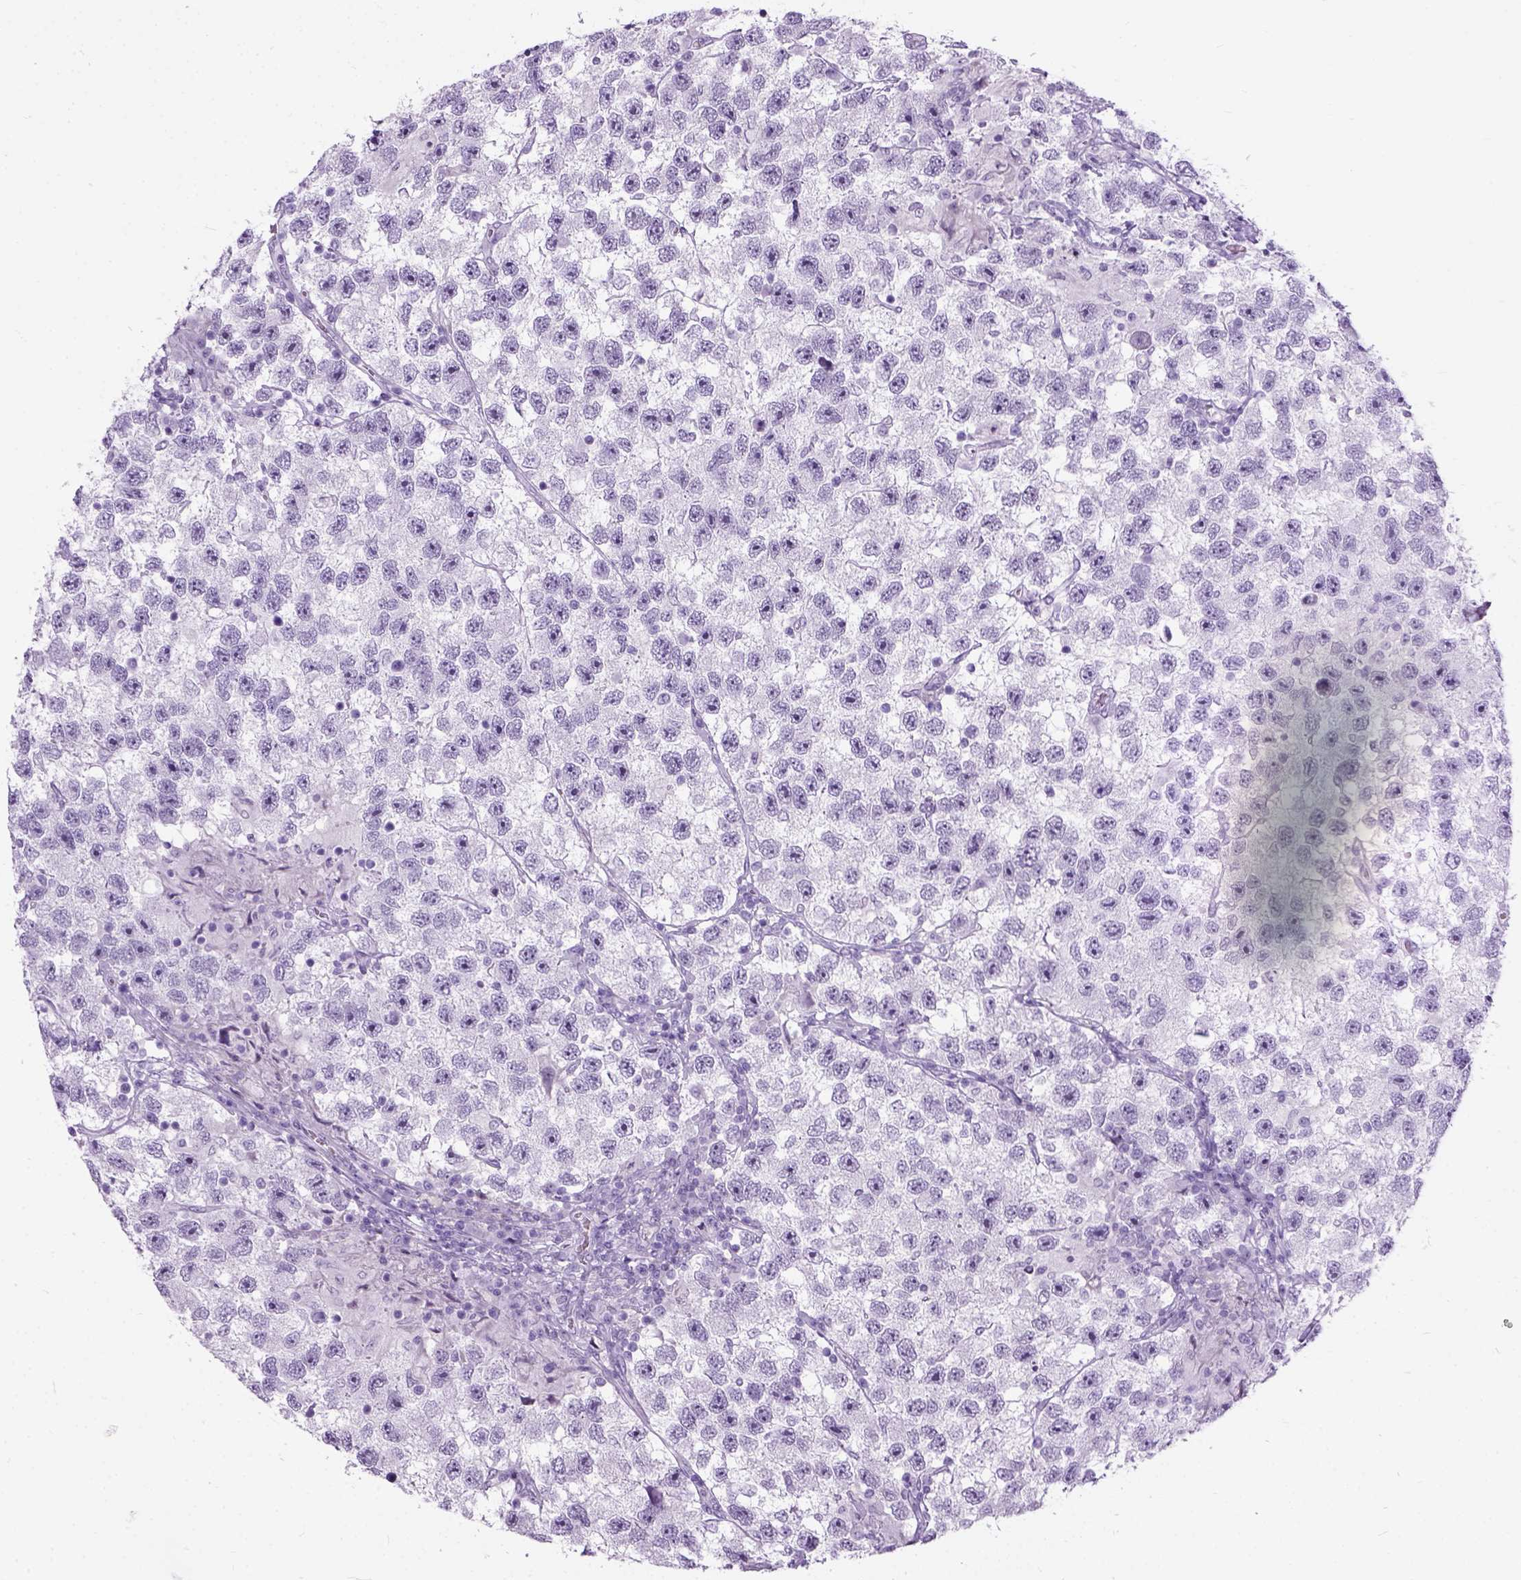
{"staining": {"intensity": "negative", "quantity": "none", "location": "none"}, "tissue": "testis cancer", "cell_type": "Tumor cells", "image_type": "cancer", "snomed": [{"axis": "morphology", "description": "Seminoma, NOS"}, {"axis": "topography", "description": "Testis"}], "caption": "The immunohistochemistry (IHC) micrograph has no significant positivity in tumor cells of testis seminoma tissue.", "gene": "AXDND1", "patient": {"sex": "male", "age": 26}}